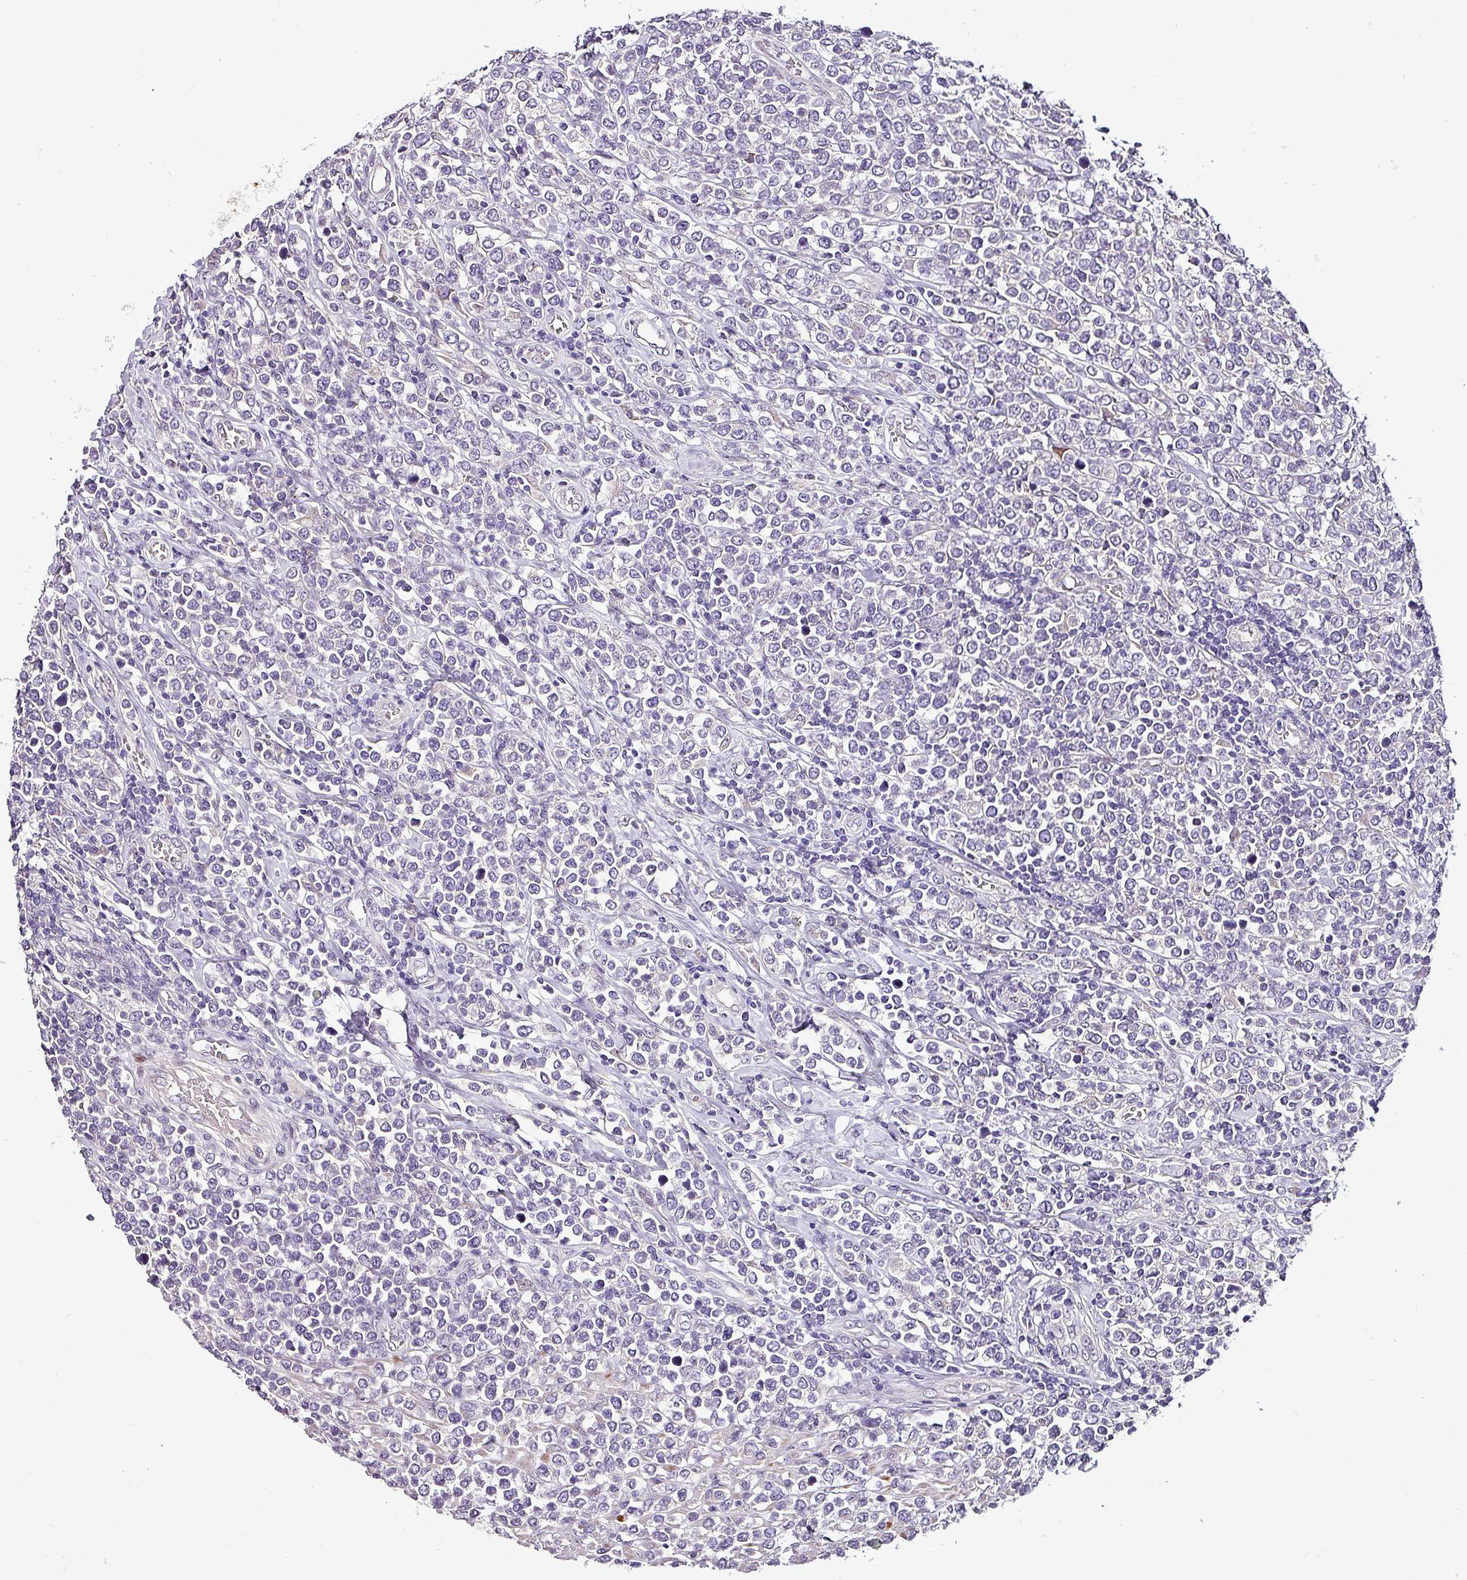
{"staining": {"intensity": "negative", "quantity": "none", "location": "none"}, "tissue": "lymphoma", "cell_type": "Tumor cells", "image_type": "cancer", "snomed": [{"axis": "morphology", "description": "Malignant lymphoma, non-Hodgkin's type, High grade"}, {"axis": "topography", "description": "Soft tissue"}], "caption": "Malignant lymphoma, non-Hodgkin's type (high-grade) stained for a protein using immunohistochemistry displays no expression tumor cells.", "gene": "GRAPL", "patient": {"sex": "female", "age": 56}}